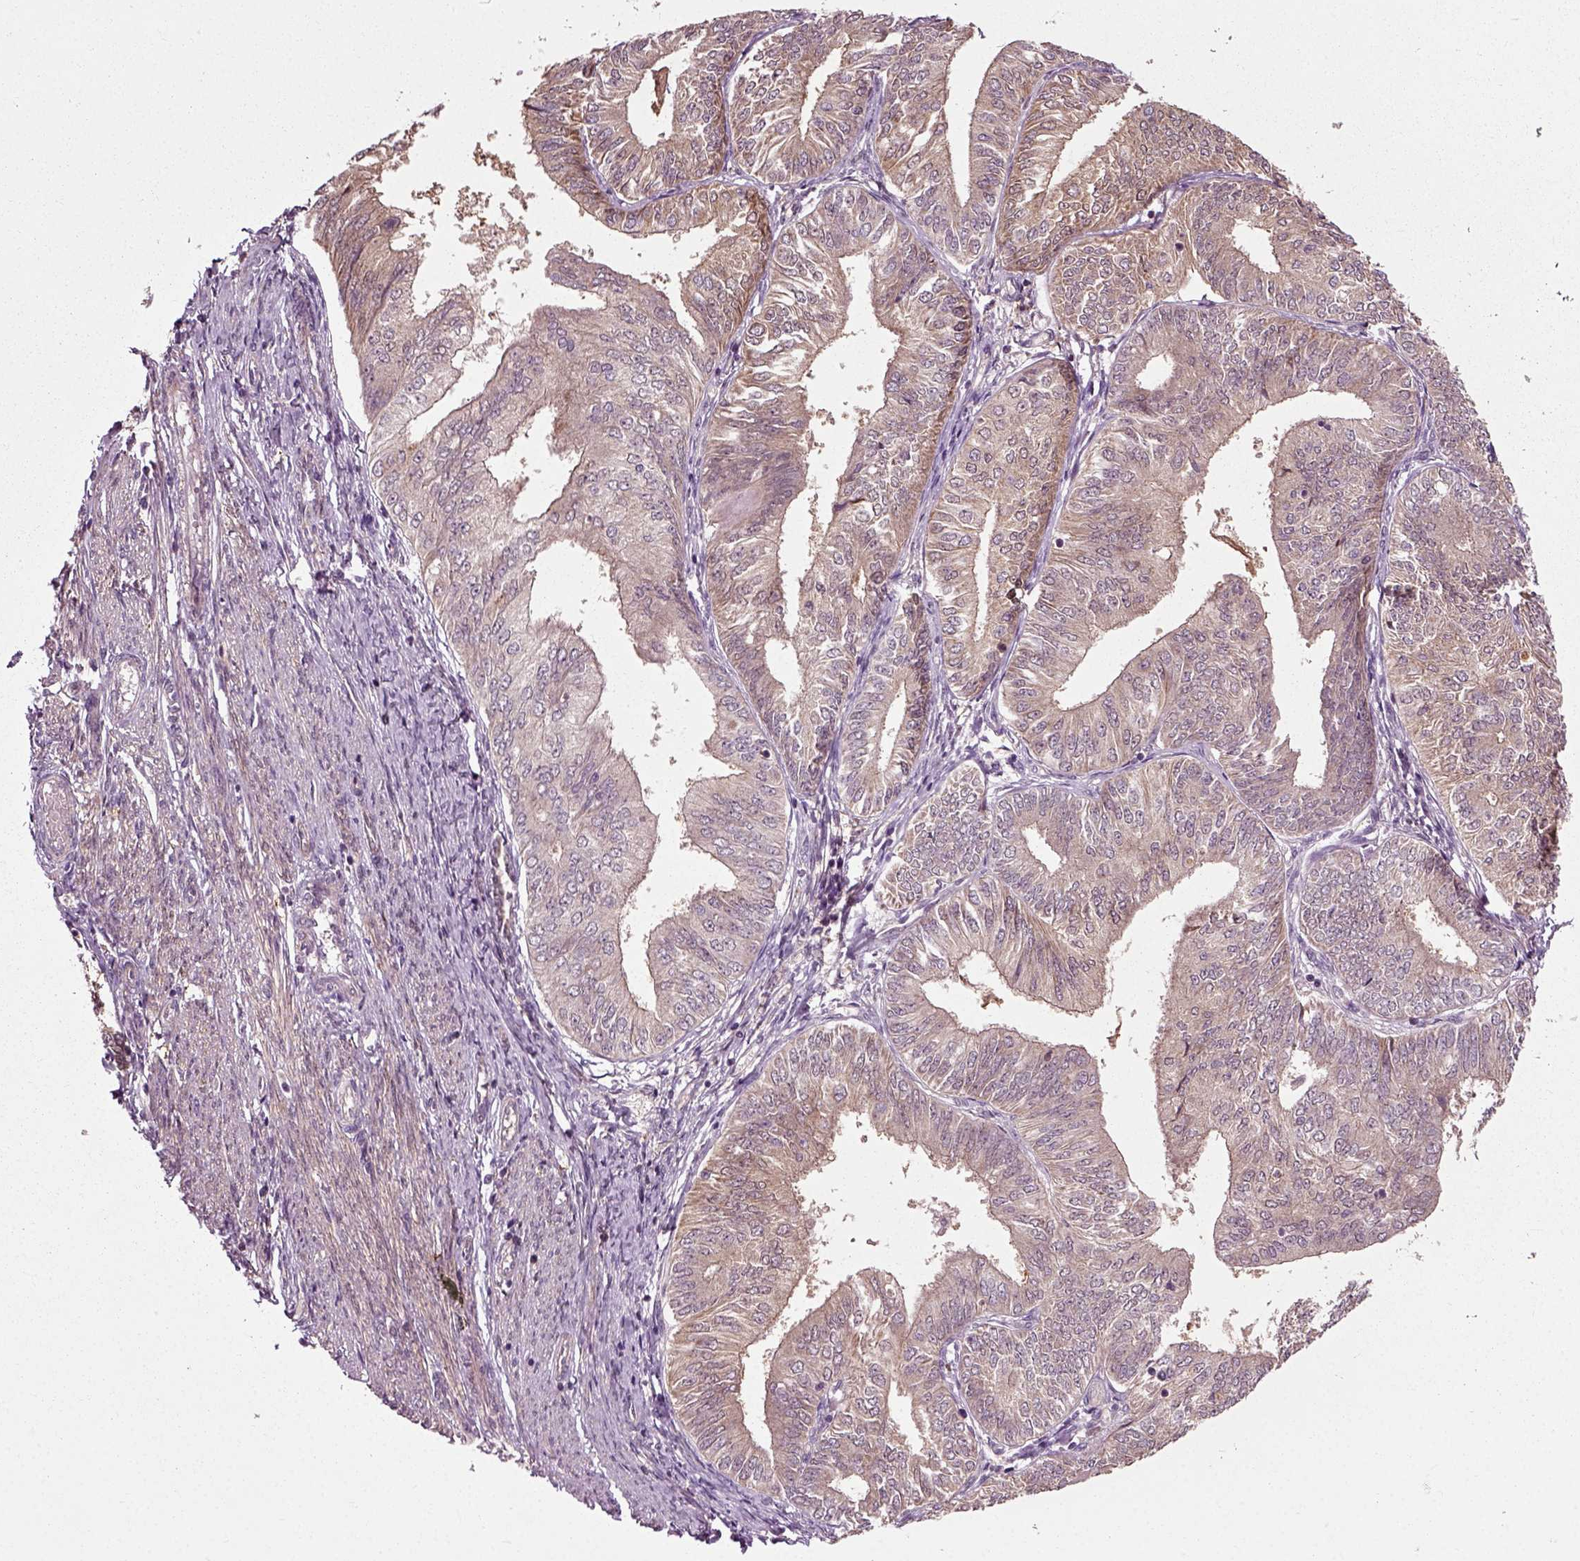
{"staining": {"intensity": "weak", "quantity": "25%-75%", "location": "cytoplasmic/membranous"}, "tissue": "endometrial cancer", "cell_type": "Tumor cells", "image_type": "cancer", "snomed": [{"axis": "morphology", "description": "Adenocarcinoma, NOS"}, {"axis": "topography", "description": "Endometrium"}], "caption": "Protein staining shows weak cytoplasmic/membranous expression in about 25%-75% of tumor cells in adenocarcinoma (endometrial).", "gene": "PLCD3", "patient": {"sex": "female", "age": 58}}